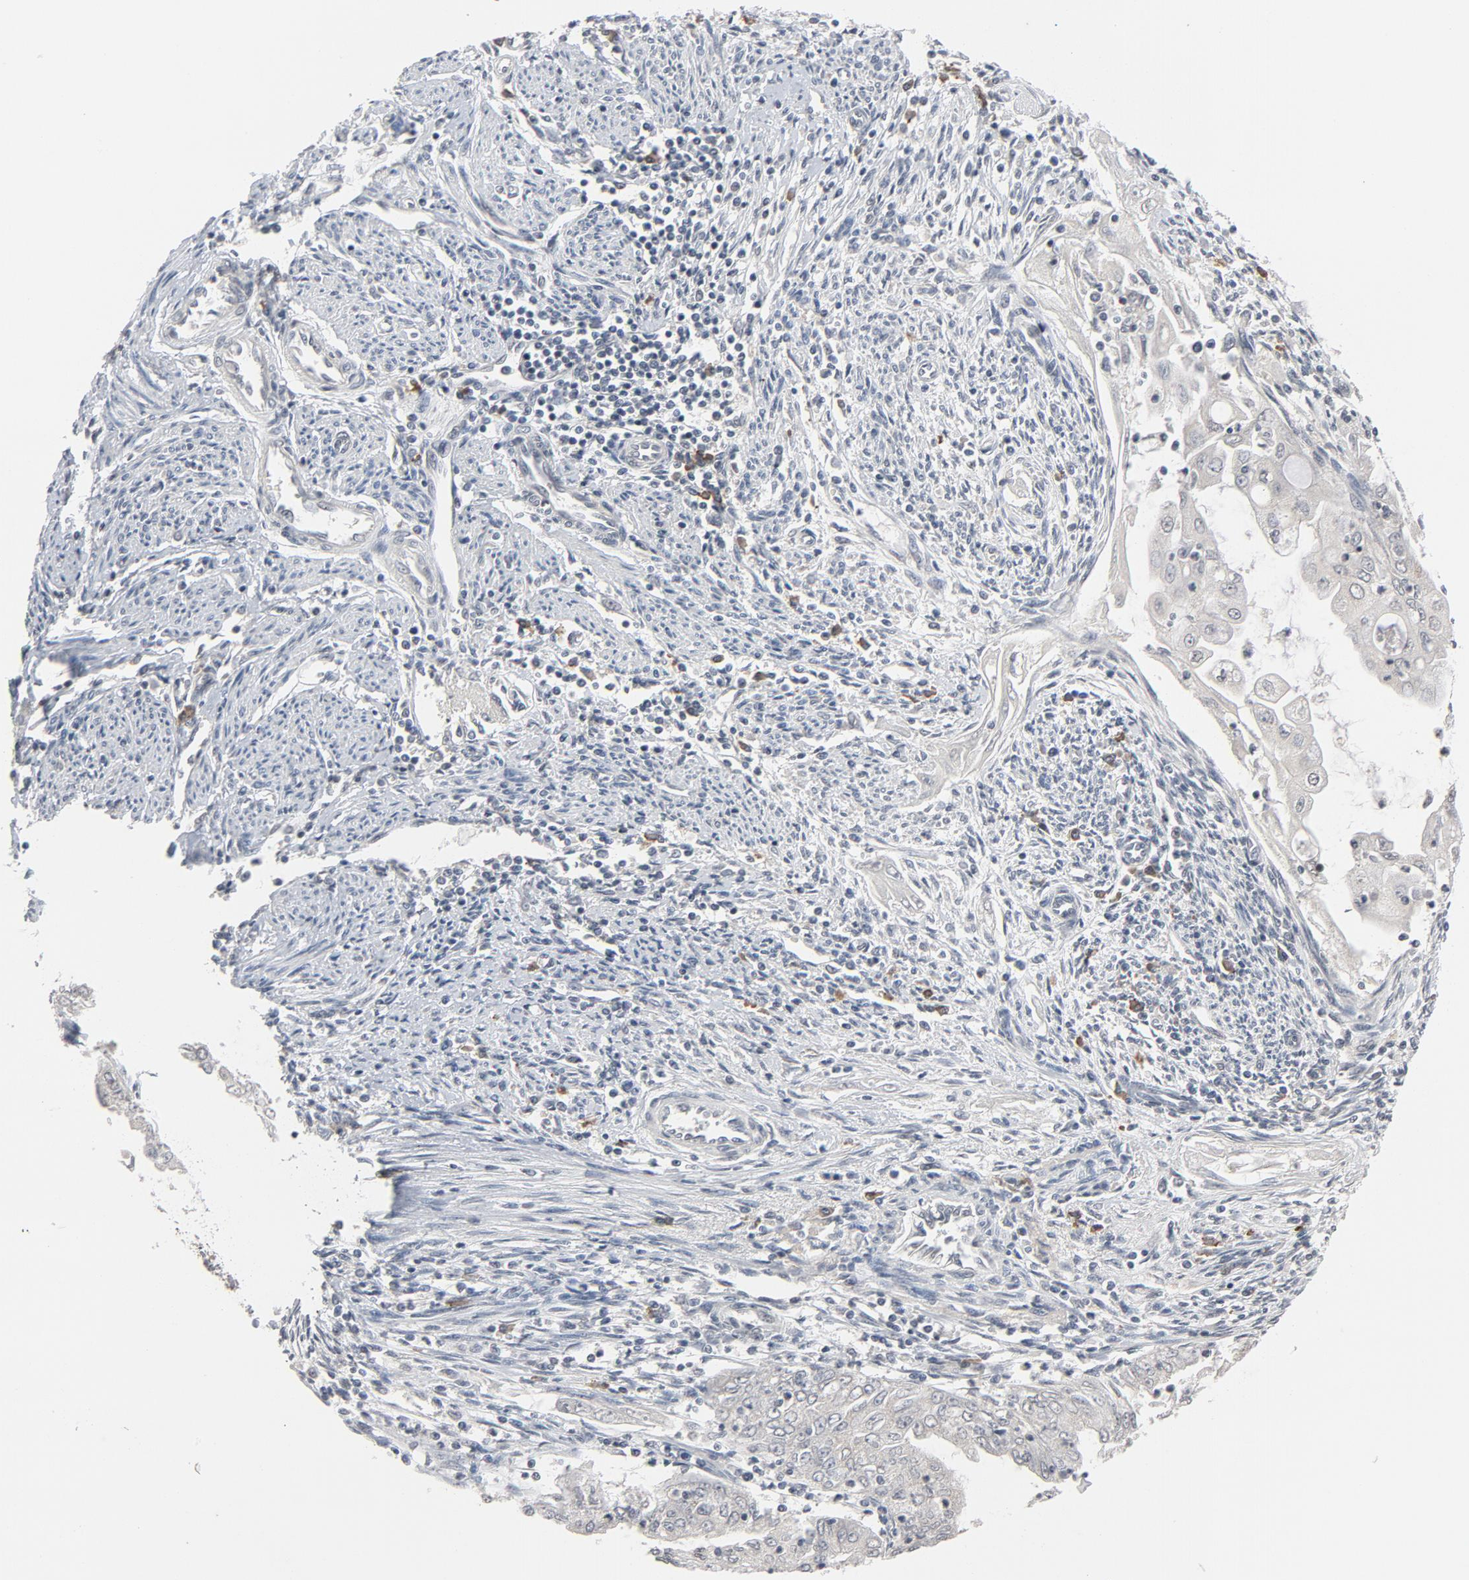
{"staining": {"intensity": "negative", "quantity": "none", "location": "none"}, "tissue": "endometrial cancer", "cell_type": "Tumor cells", "image_type": "cancer", "snomed": [{"axis": "morphology", "description": "Adenocarcinoma, NOS"}, {"axis": "topography", "description": "Endometrium"}], "caption": "IHC micrograph of neoplastic tissue: human endometrial adenocarcinoma stained with DAB shows no significant protein positivity in tumor cells.", "gene": "MT3", "patient": {"sex": "female", "age": 75}}